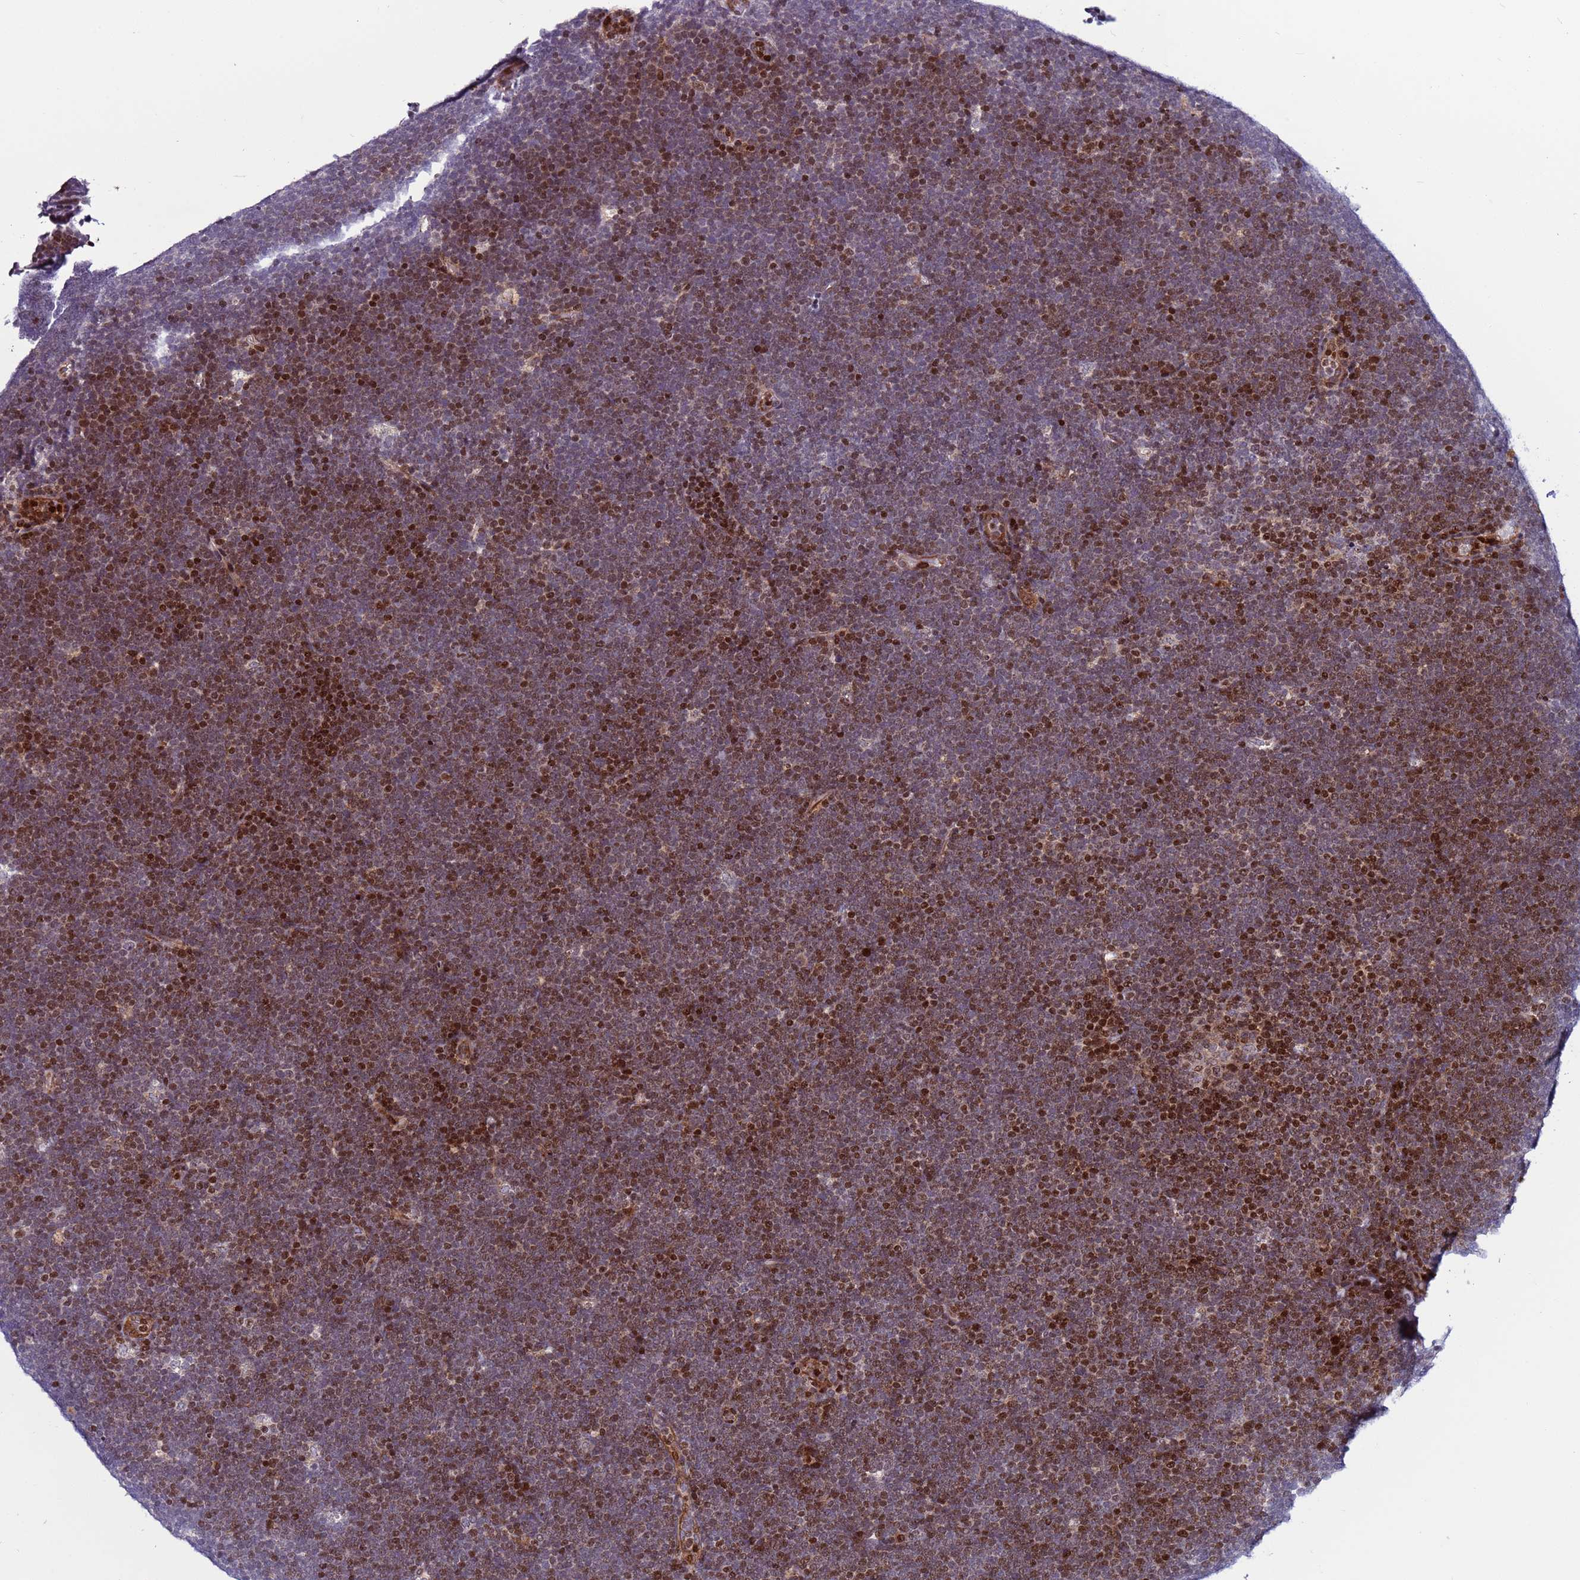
{"staining": {"intensity": "strong", "quantity": "25%-75%", "location": "nuclear"}, "tissue": "lymphoma", "cell_type": "Tumor cells", "image_type": "cancer", "snomed": [{"axis": "morphology", "description": "Malignant lymphoma, non-Hodgkin's type, High grade"}, {"axis": "topography", "description": "Lymph node"}], "caption": "Lymphoma was stained to show a protein in brown. There is high levels of strong nuclear staining in about 25%-75% of tumor cells. (DAB = brown stain, brightfield microscopy at high magnification).", "gene": "WBP11", "patient": {"sex": "male", "age": 13}}